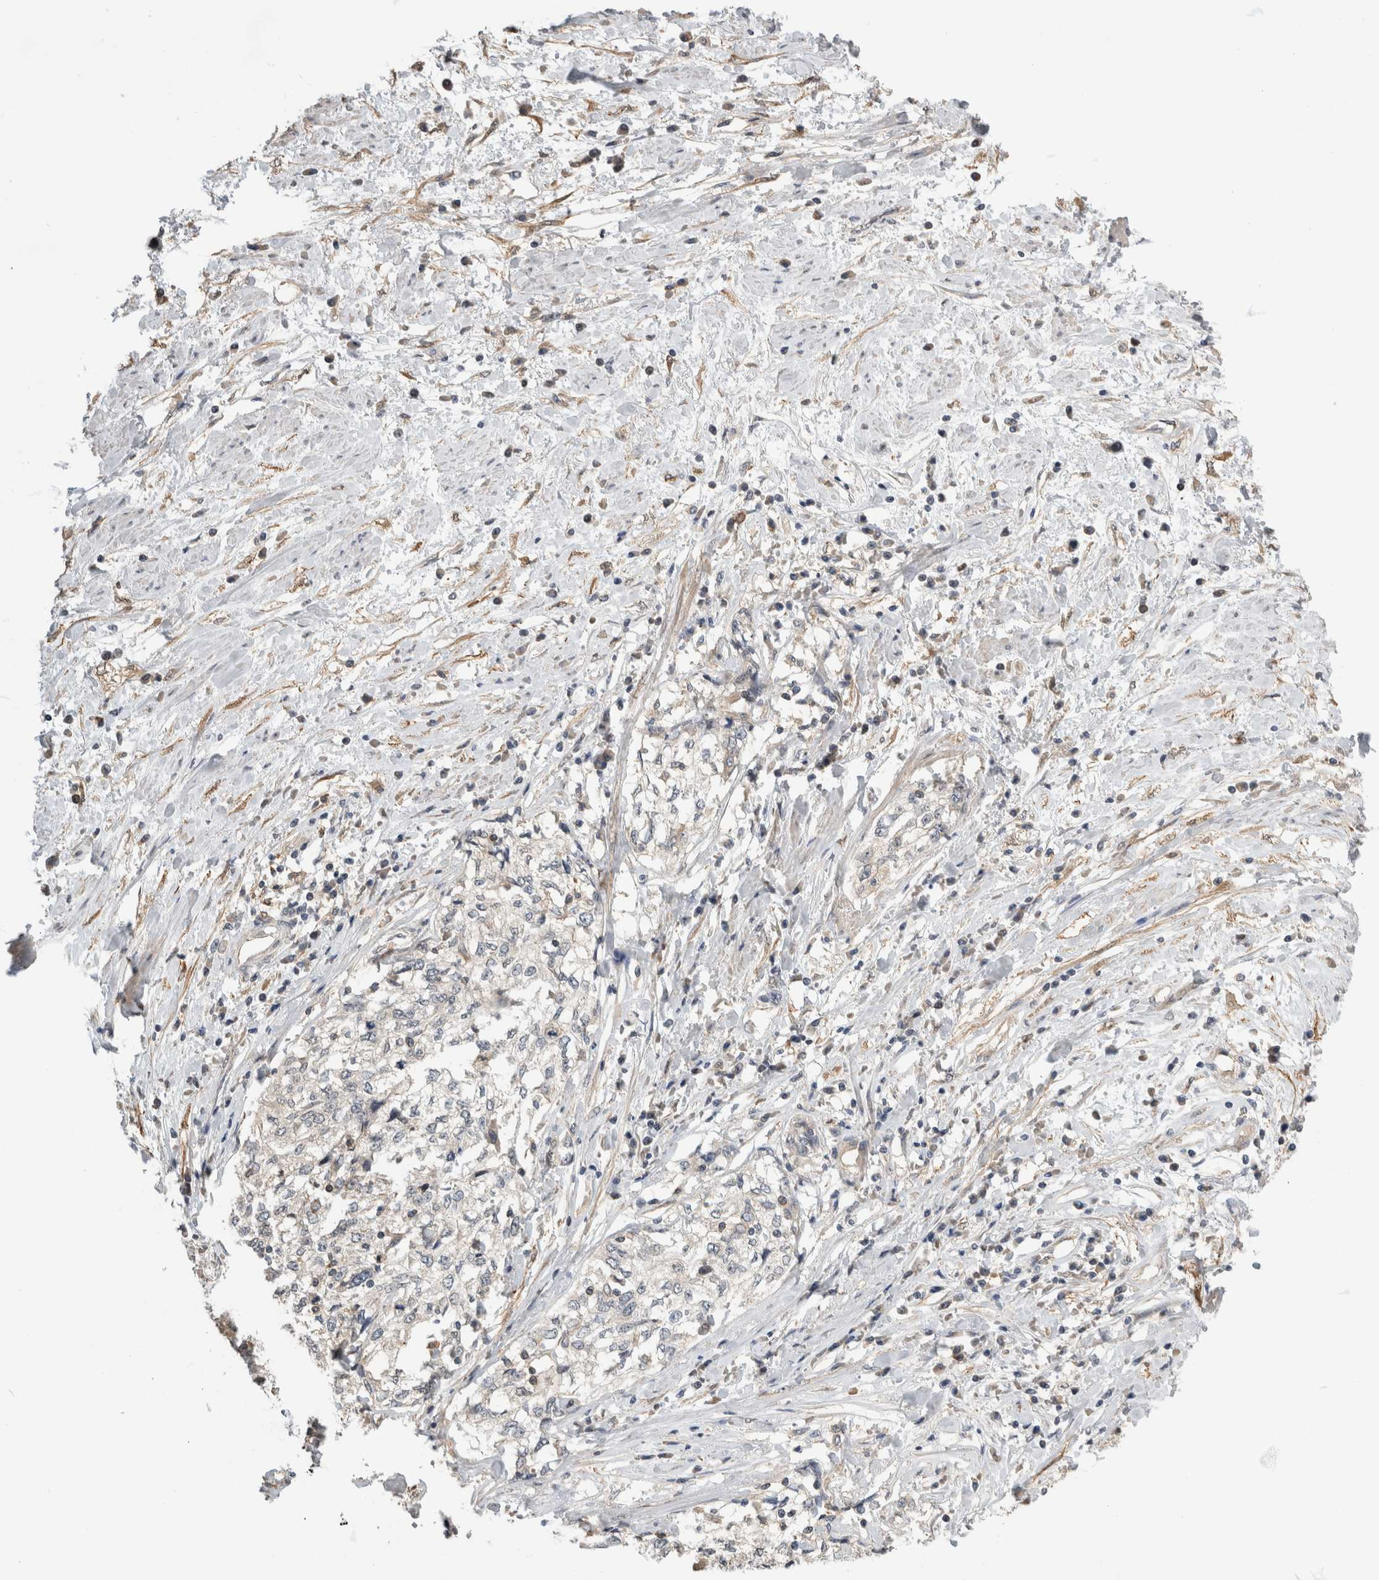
{"staining": {"intensity": "negative", "quantity": "none", "location": "none"}, "tissue": "cervical cancer", "cell_type": "Tumor cells", "image_type": "cancer", "snomed": [{"axis": "morphology", "description": "Squamous cell carcinoma, NOS"}, {"axis": "topography", "description": "Cervix"}], "caption": "A high-resolution micrograph shows immunohistochemistry staining of squamous cell carcinoma (cervical), which demonstrates no significant positivity in tumor cells.", "gene": "PGM1", "patient": {"sex": "female", "age": 57}}